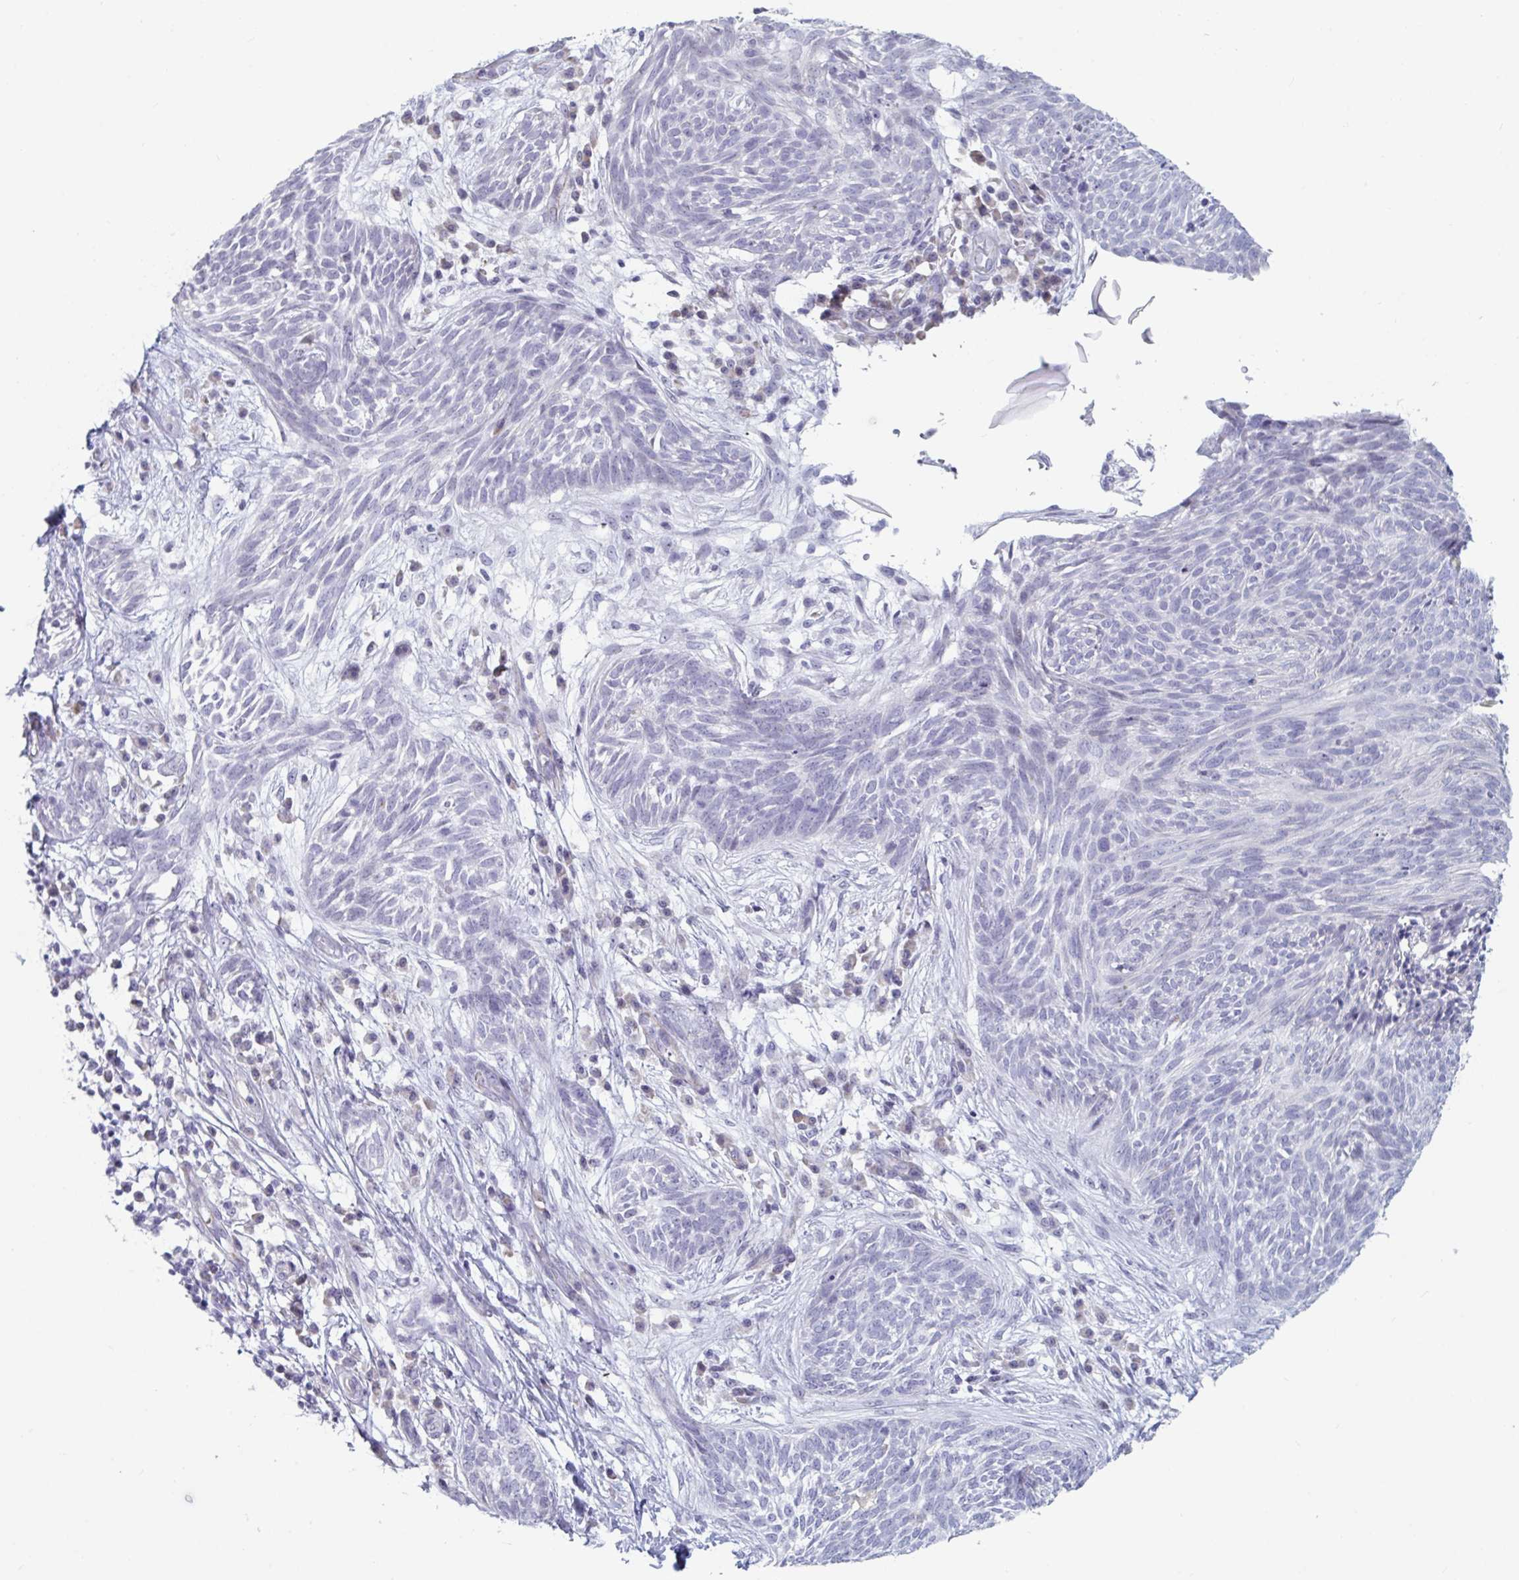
{"staining": {"intensity": "negative", "quantity": "none", "location": "none"}, "tissue": "skin cancer", "cell_type": "Tumor cells", "image_type": "cancer", "snomed": [{"axis": "morphology", "description": "Basal cell carcinoma"}, {"axis": "topography", "description": "Skin"}, {"axis": "topography", "description": "Skin, foot"}], "caption": "Immunohistochemistry (IHC) of human basal cell carcinoma (skin) reveals no expression in tumor cells.", "gene": "FOXA1", "patient": {"sex": "female", "age": 86}}